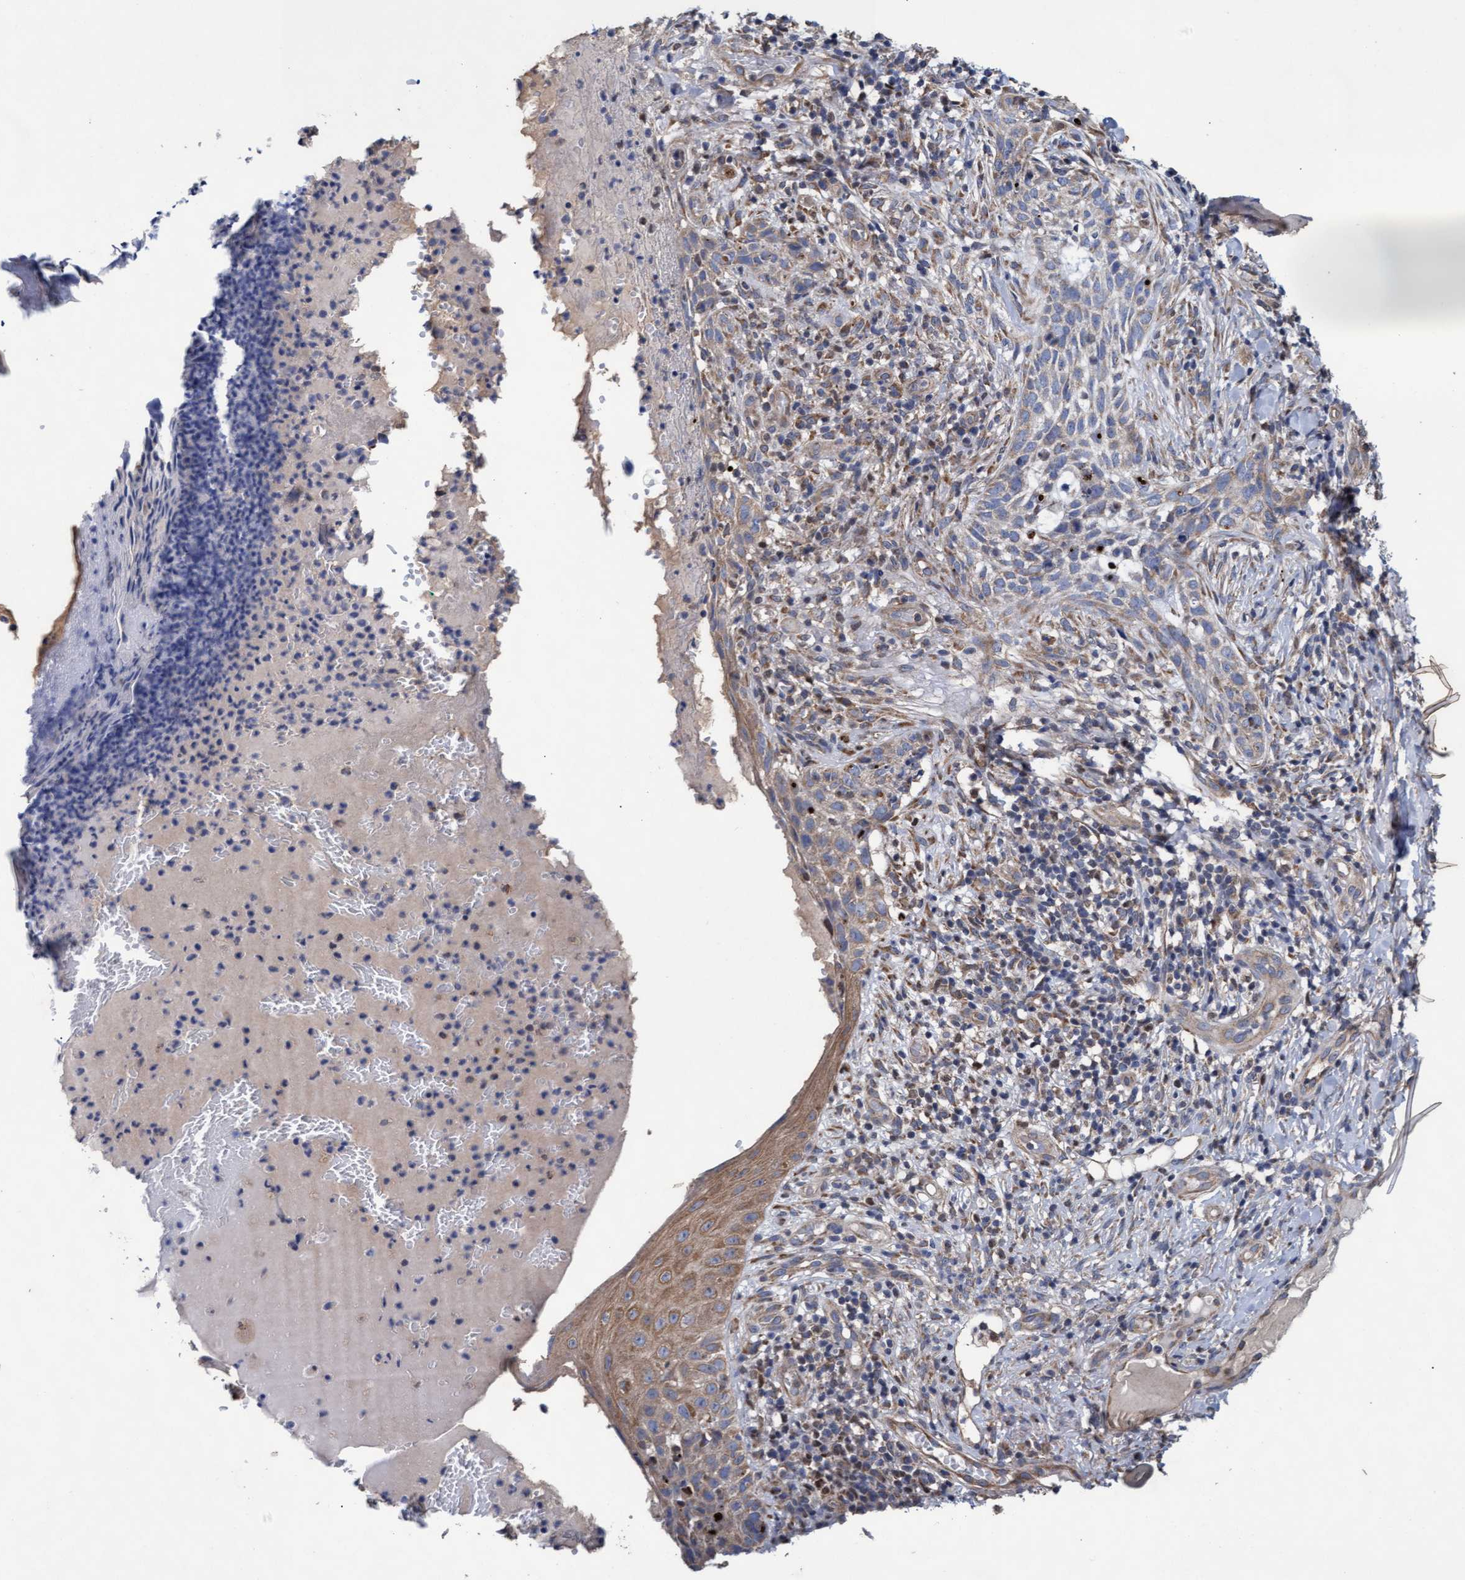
{"staining": {"intensity": "weak", "quantity": "<25%", "location": "cytoplasmic/membranous"}, "tissue": "skin cancer", "cell_type": "Tumor cells", "image_type": "cancer", "snomed": [{"axis": "morphology", "description": "Normal tissue, NOS"}, {"axis": "morphology", "description": "Basal cell carcinoma"}, {"axis": "topography", "description": "Skin"}], "caption": "Immunohistochemistry histopathology image of basal cell carcinoma (skin) stained for a protein (brown), which displays no expression in tumor cells.", "gene": "MRPL38", "patient": {"sex": "male", "age": 67}}